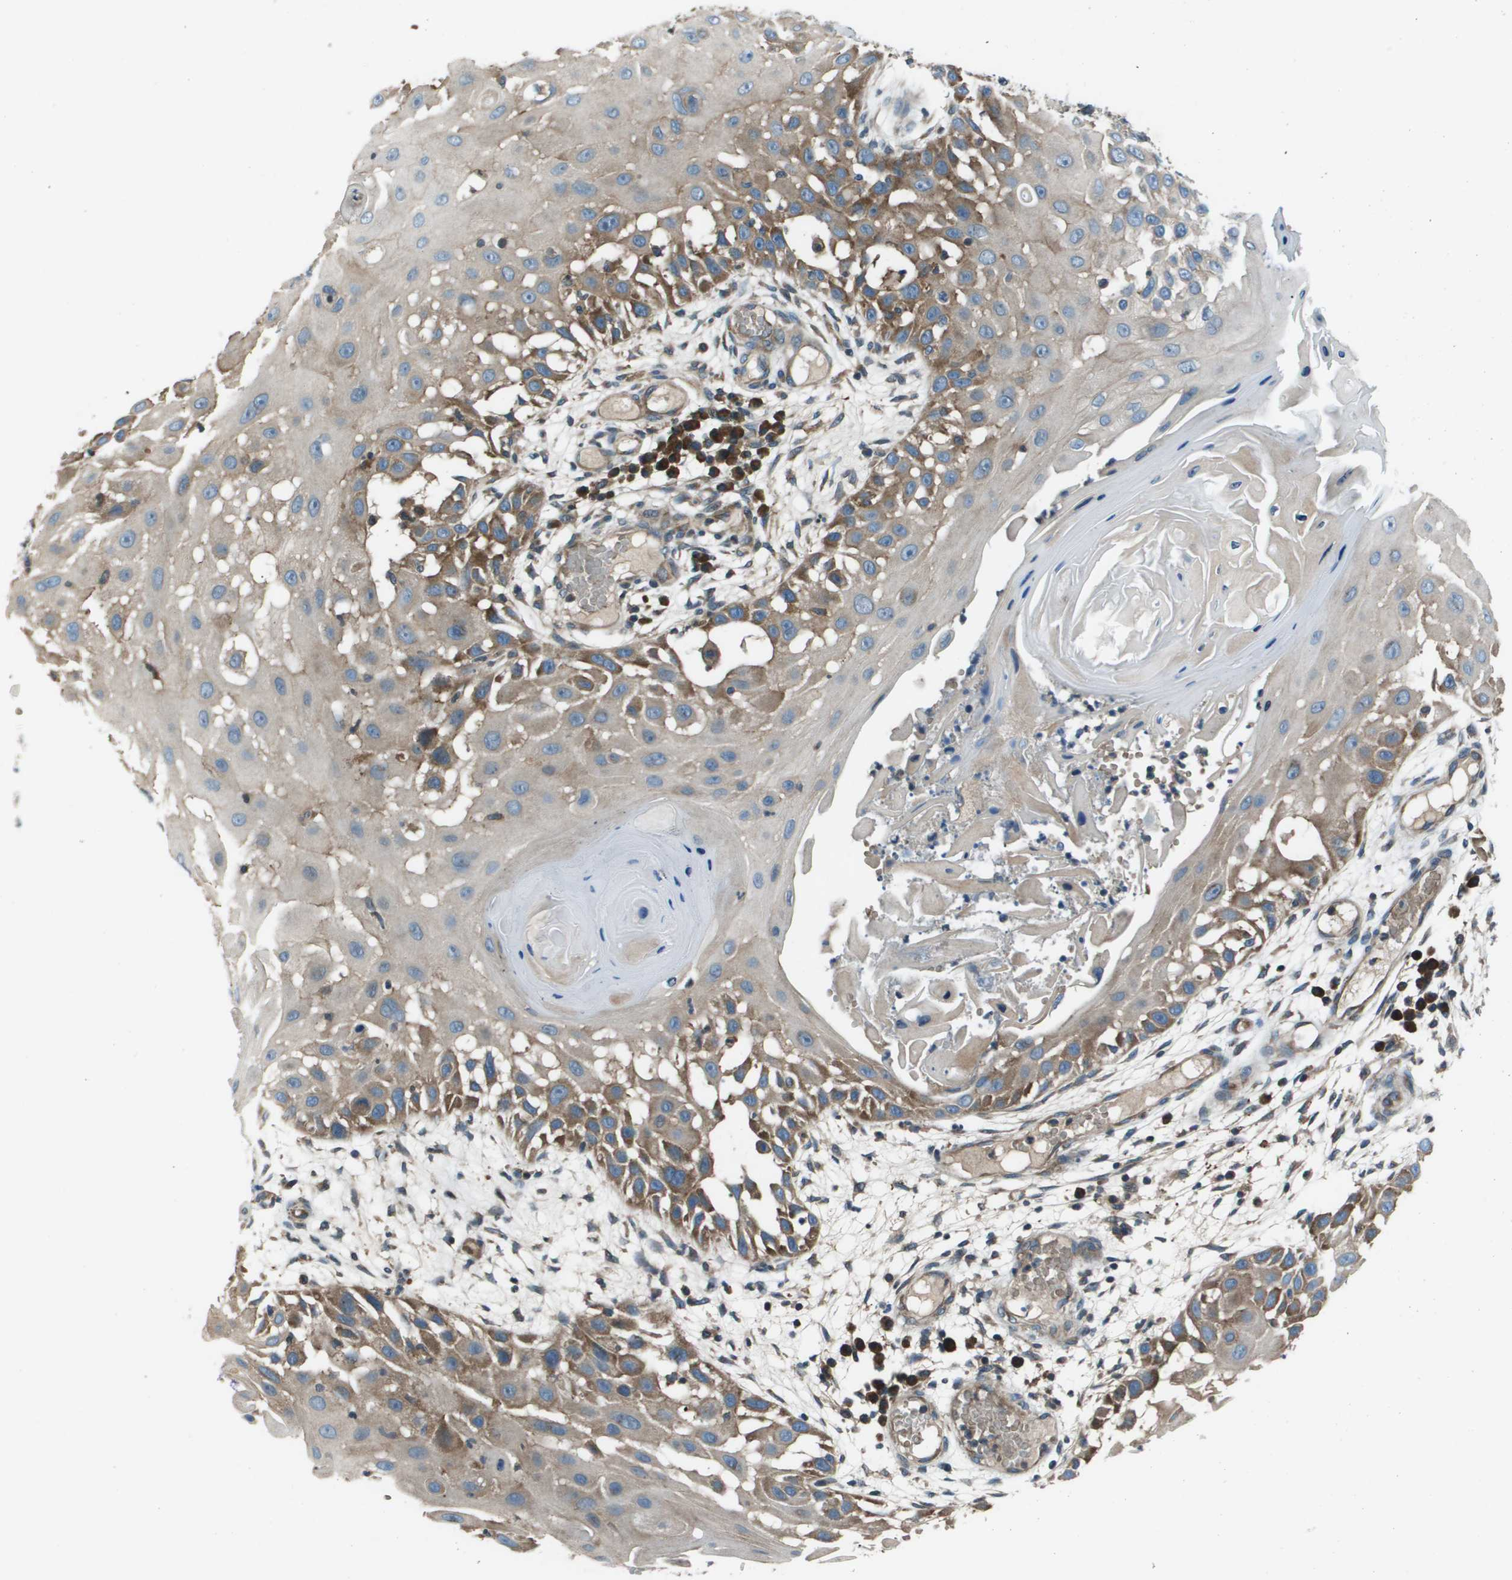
{"staining": {"intensity": "moderate", "quantity": "25%-75%", "location": "cytoplasmic/membranous"}, "tissue": "skin cancer", "cell_type": "Tumor cells", "image_type": "cancer", "snomed": [{"axis": "morphology", "description": "Squamous cell carcinoma, NOS"}, {"axis": "topography", "description": "Skin"}], "caption": "Moderate cytoplasmic/membranous protein staining is present in about 25%-75% of tumor cells in squamous cell carcinoma (skin).", "gene": "EIF3B", "patient": {"sex": "female", "age": 44}}